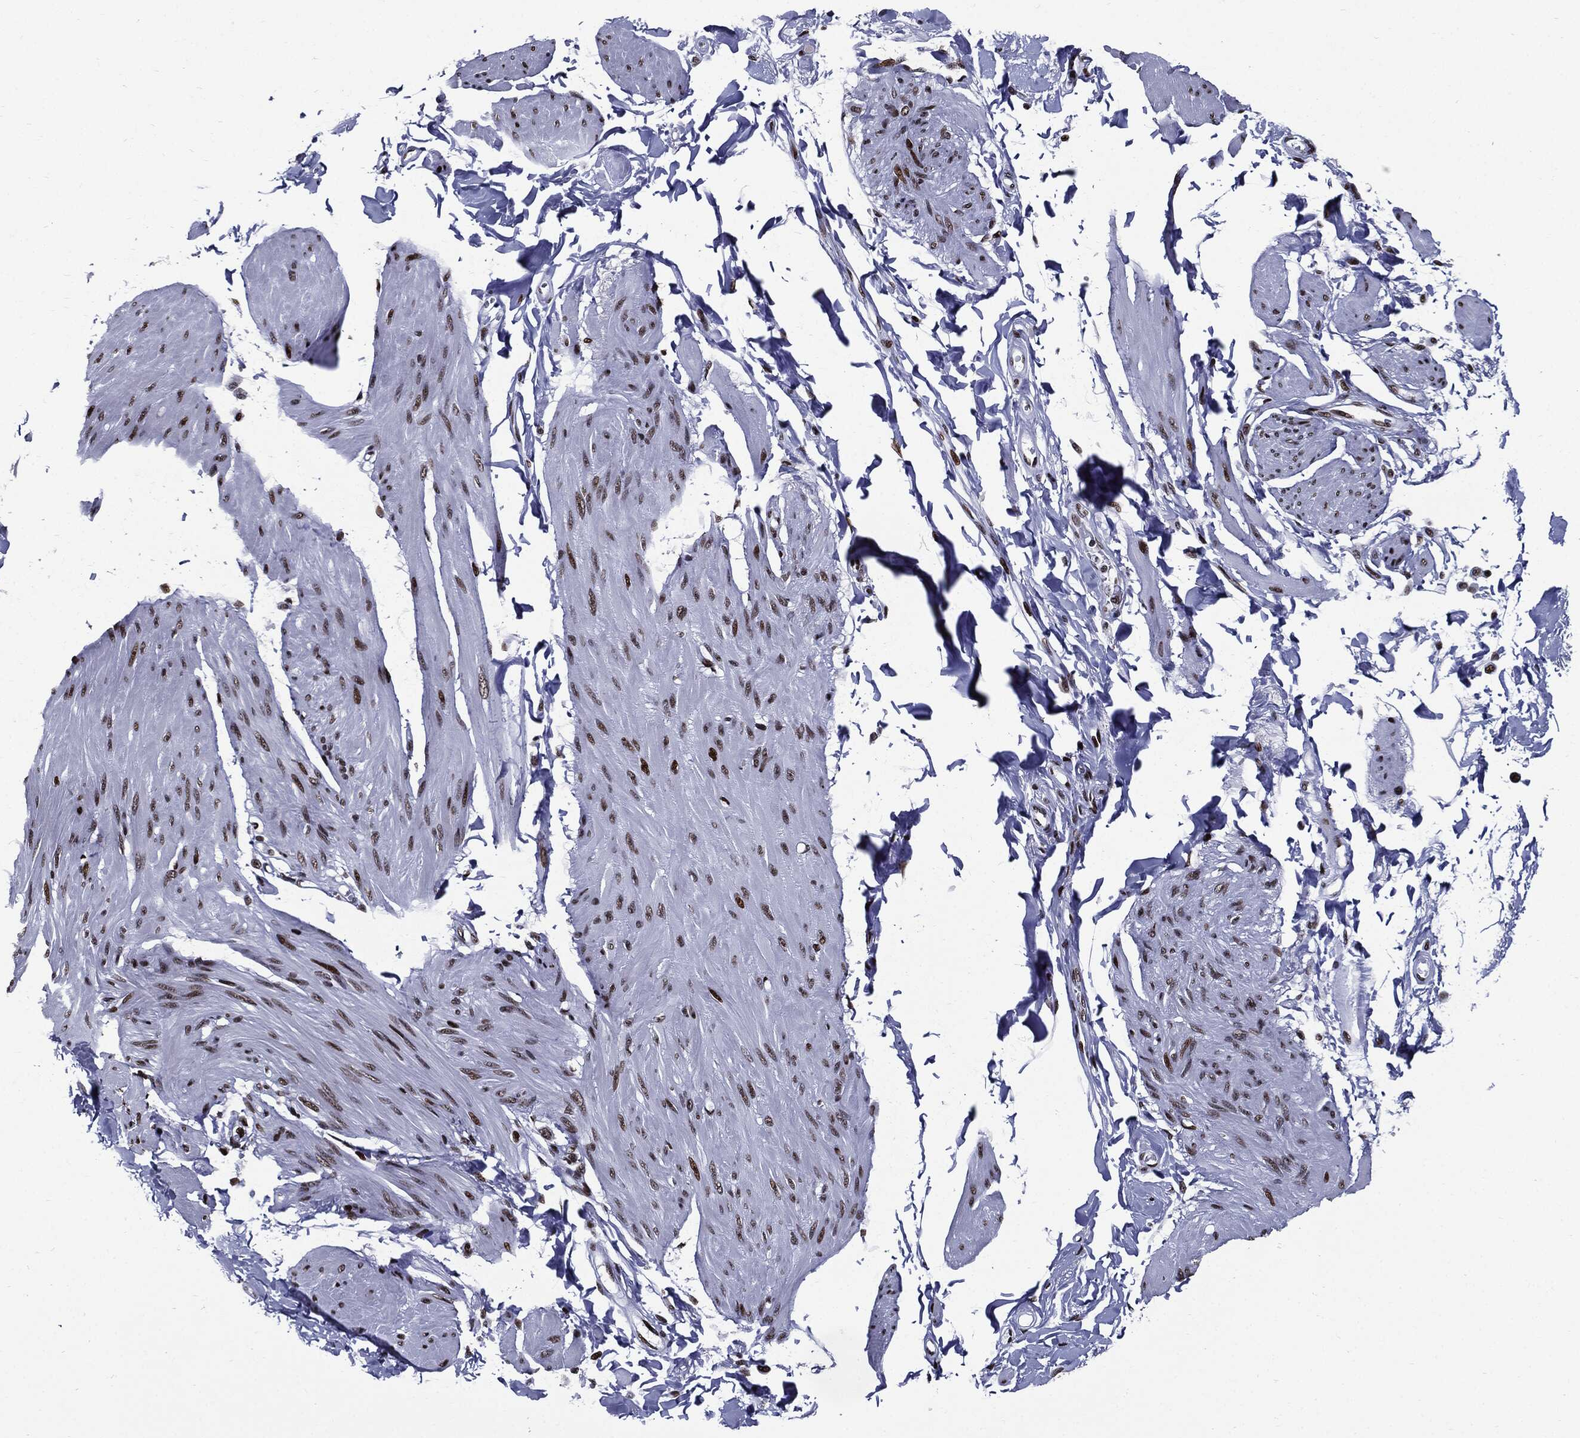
{"staining": {"intensity": "strong", "quantity": ">75%", "location": "nuclear"}, "tissue": "smooth muscle", "cell_type": "Smooth muscle cells", "image_type": "normal", "snomed": [{"axis": "morphology", "description": "Normal tissue, NOS"}, {"axis": "topography", "description": "Adipose tissue"}, {"axis": "topography", "description": "Smooth muscle"}, {"axis": "topography", "description": "Peripheral nerve tissue"}], "caption": "This photomicrograph exhibits immunohistochemistry (IHC) staining of benign human smooth muscle, with high strong nuclear staining in about >75% of smooth muscle cells.", "gene": "ZFP91", "patient": {"sex": "male", "age": 83}}